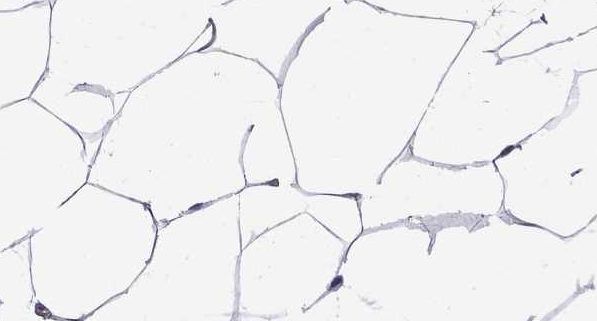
{"staining": {"intensity": "negative", "quantity": "none", "location": "none"}, "tissue": "breast", "cell_type": "Adipocytes", "image_type": "normal", "snomed": [{"axis": "morphology", "description": "Normal tissue, NOS"}, {"axis": "topography", "description": "Breast"}], "caption": "Micrograph shows no protein staining in adipocytes of benign breast.", "gene": "SCNN1D", "patient": {"sex": "female", "age": 32}}